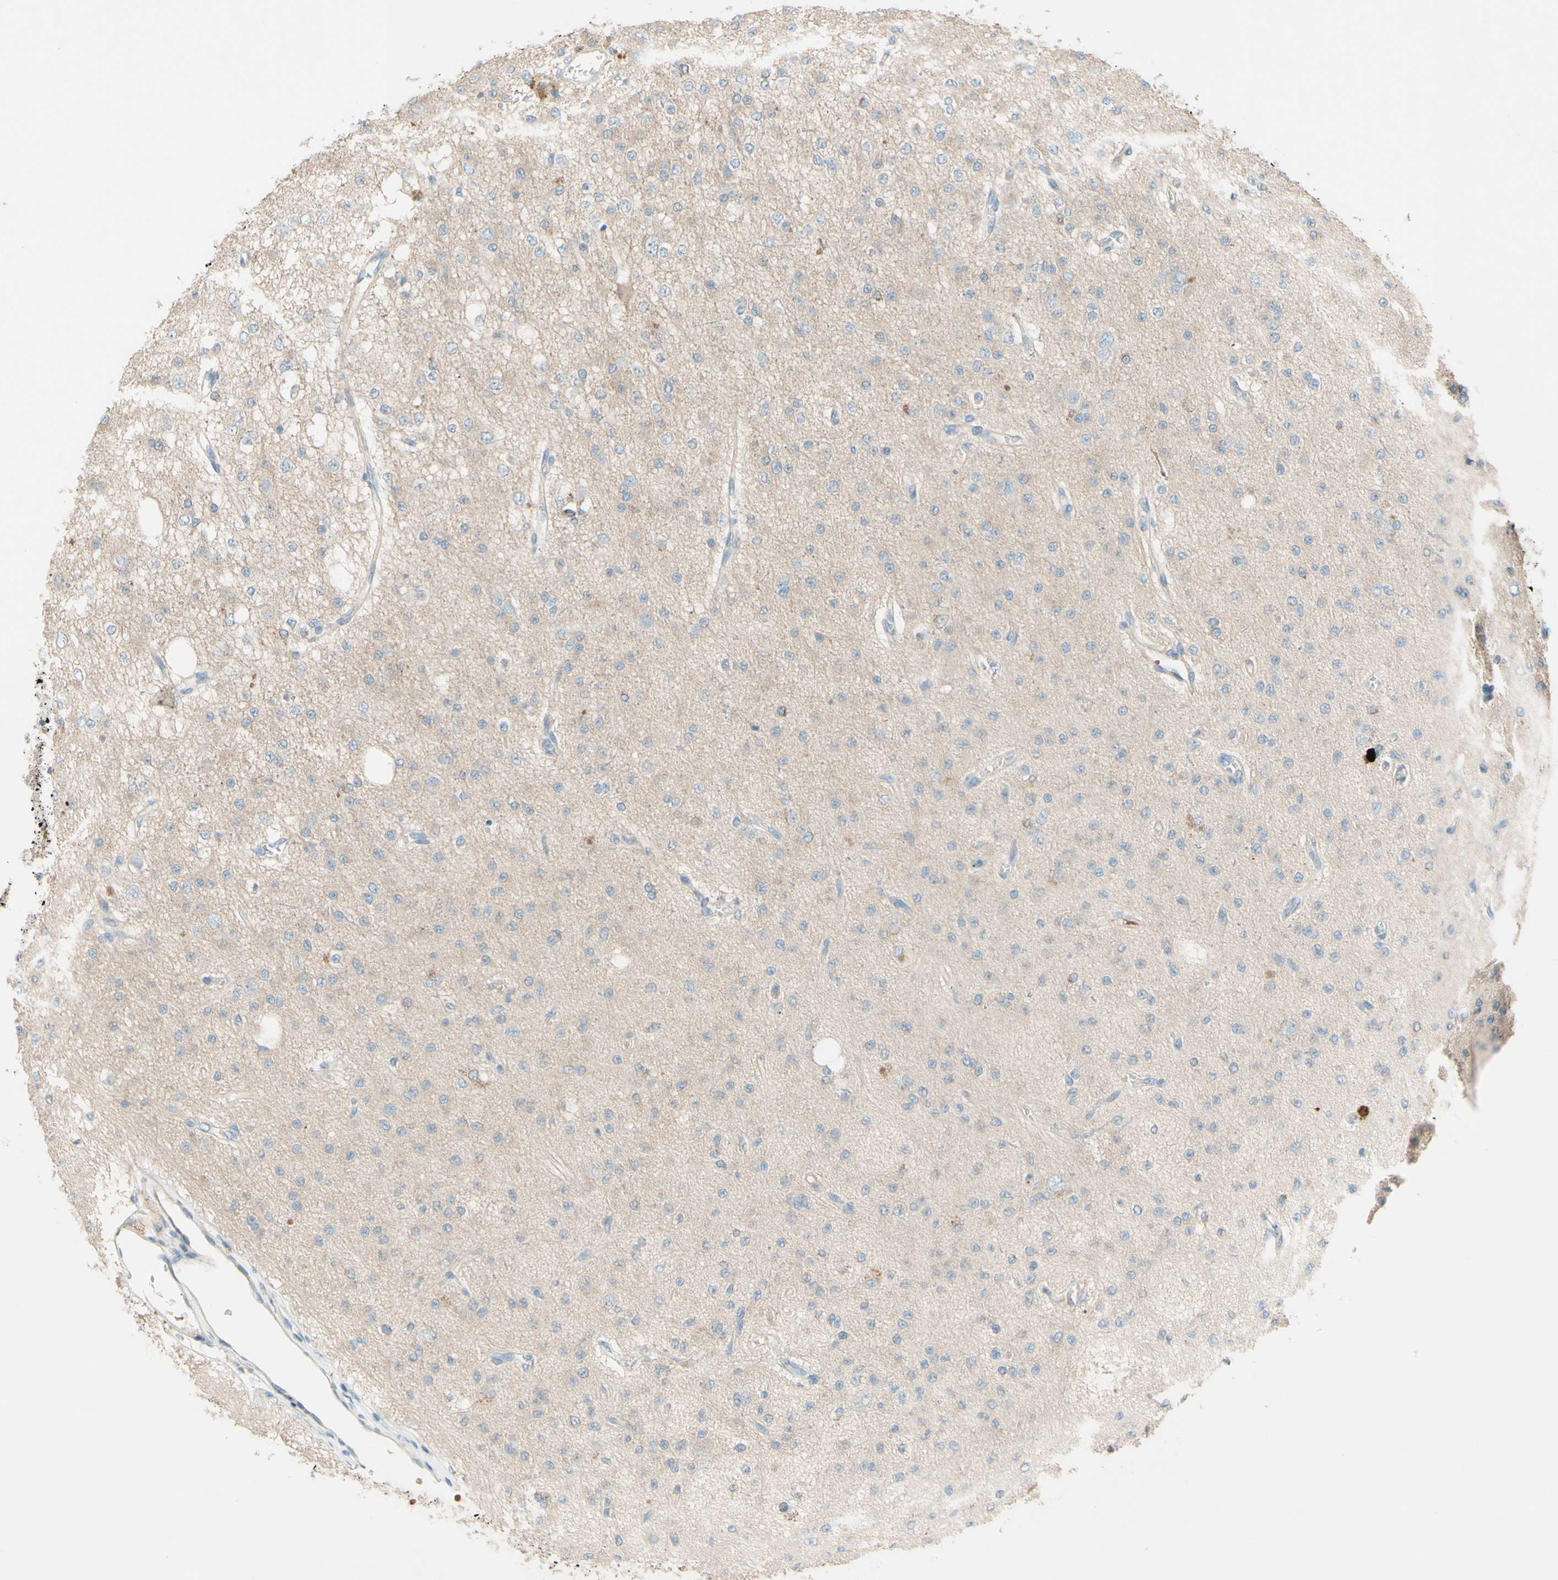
{"staining": {"intensity": "negative", "quantity": "none", "location": "none"}, "tissue": "glioma", "cell_type": "Tumor cells", "image_type": "cancer", "snomed": [{"axis": "morphology", "description": "Glioma, malignant, Low grade"}, {"axis": "topography", "description": "Brain"}], "caption": "DAB immunohistochemical staining of malignant low-grade glioma reveals no significant staining in tumor cells. Nuclei are stained in blue.", "gene": "IL2", "patient": {"sex": "male", "age": 38}}